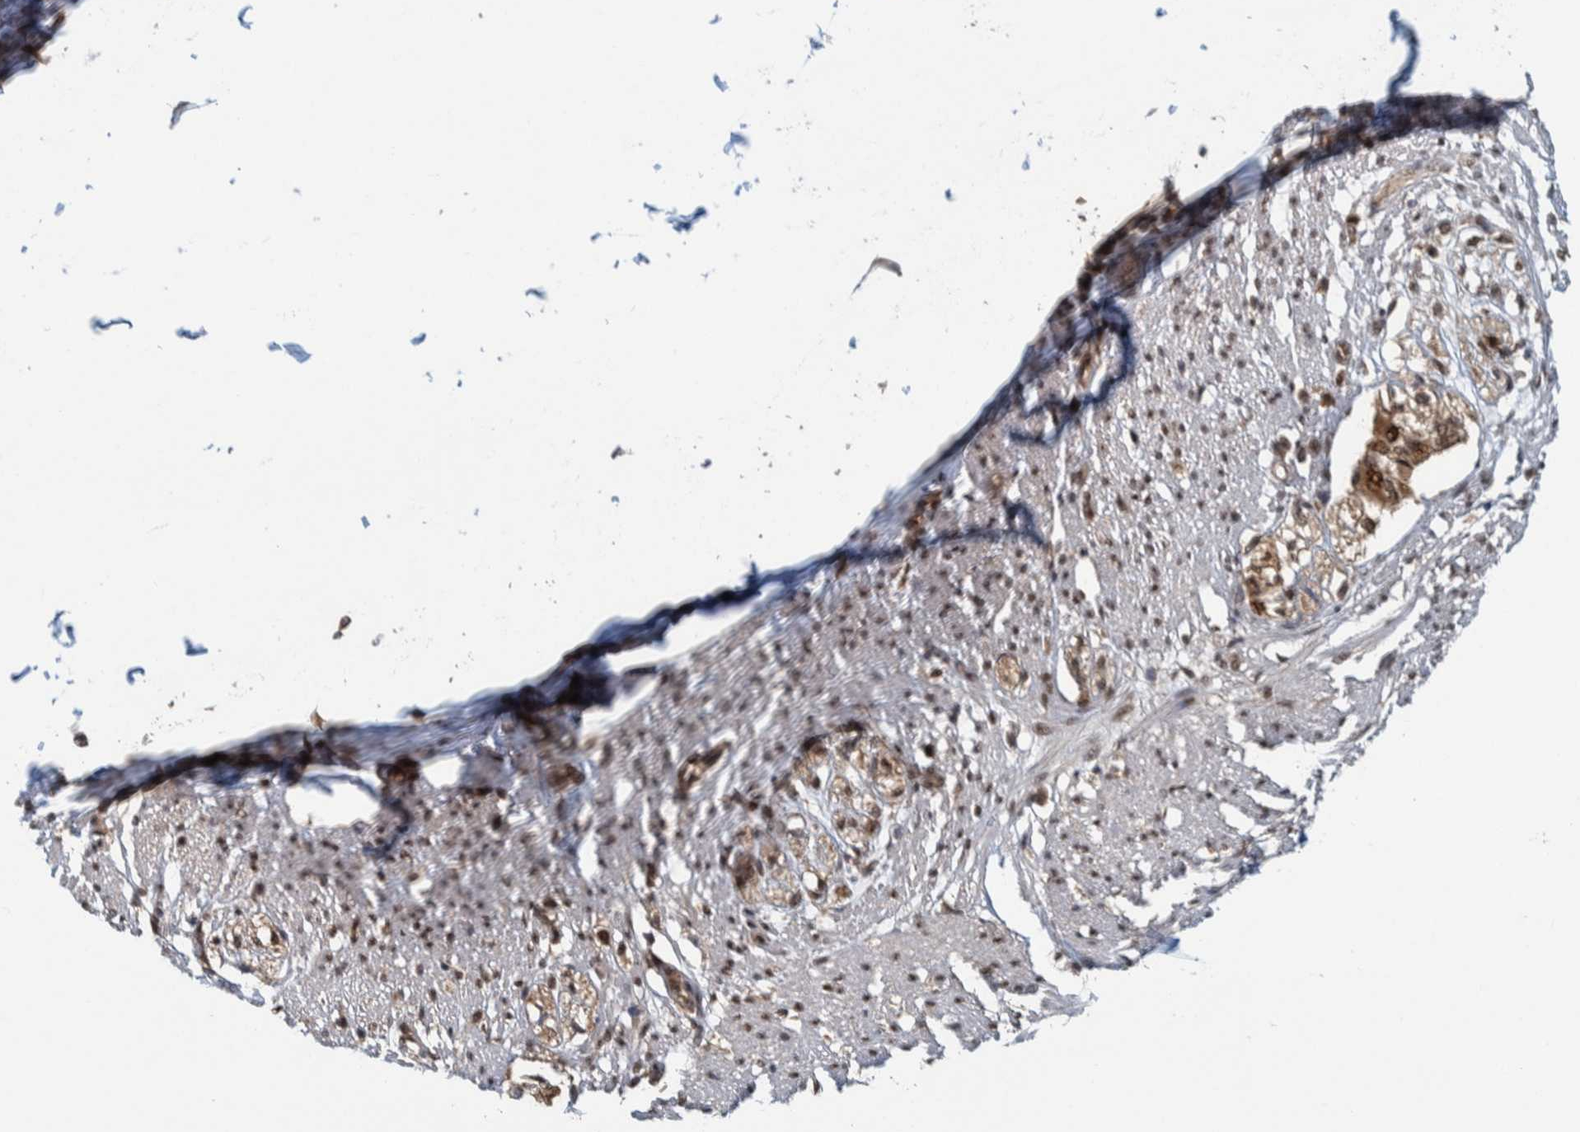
{"staining": {"intensity": "strong", "quantity": ">75%", "location": "nuclear"}, "tissue": "smooth muscle", "cell_type": "Smooth muscle cells", "image_type": "normal", "snomed": [{"axis": "morphology", "description": "Normal tissue, NOS"}, {"axis": "morphology", "description": "Adenocarcinoma, NOS"}, {"axis": "topography", "description": "Colon"}, {"axis": "topography", "description": "Peripheral nerve tissue"}], "caption": "Strong nuclear positivity is appreciated in about >75% of smooth muscle cells in unremarkable smooth muscle. The protein is stained brown, and the nuclei are stained in blue (DAB IHC with brightfield microscopy, high magnification).", "gene": "COPS3", "patient": {"sex": "male", "age": 14}}